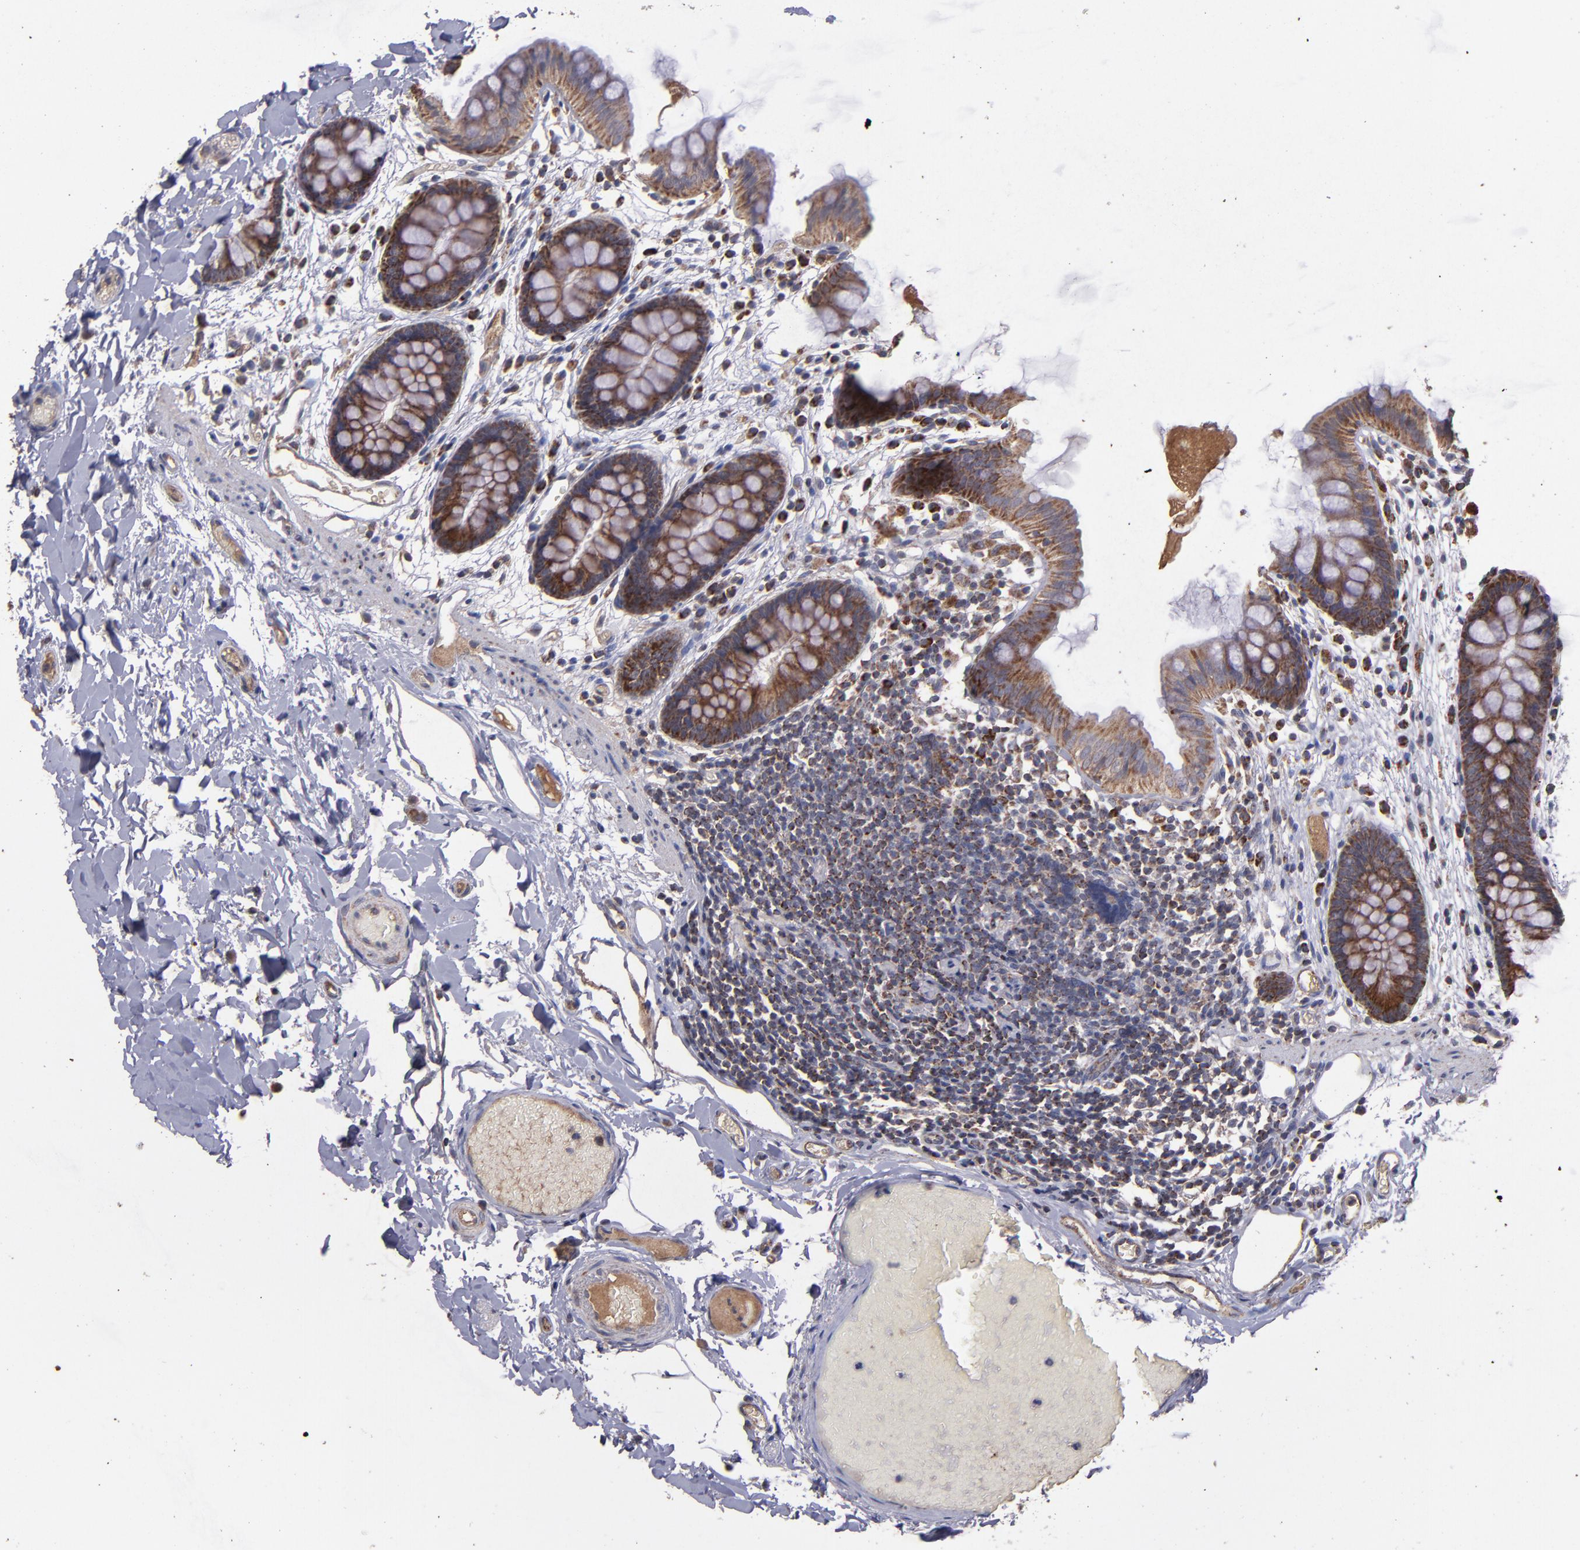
{"staining": {"intensity": "negative", "quantity": "none", "location": "none"}, "tissue": "colon", "cell_type": "Endothelial cells", "image_type": "normal", "snomed": [{"axis": "morphology", "description": "Normal tissue, NOS"}, {"axis": "topography", "description": "Smooth muscle"}, {"axis": "topography", "description": "Colon"}], "caption": "Human colon stained for a protein using immunohistochemistry (IHC) shows no expression in endothelial cells.", "gene": "TIMM9", "patient": {"sex": "male", "age": 67}}